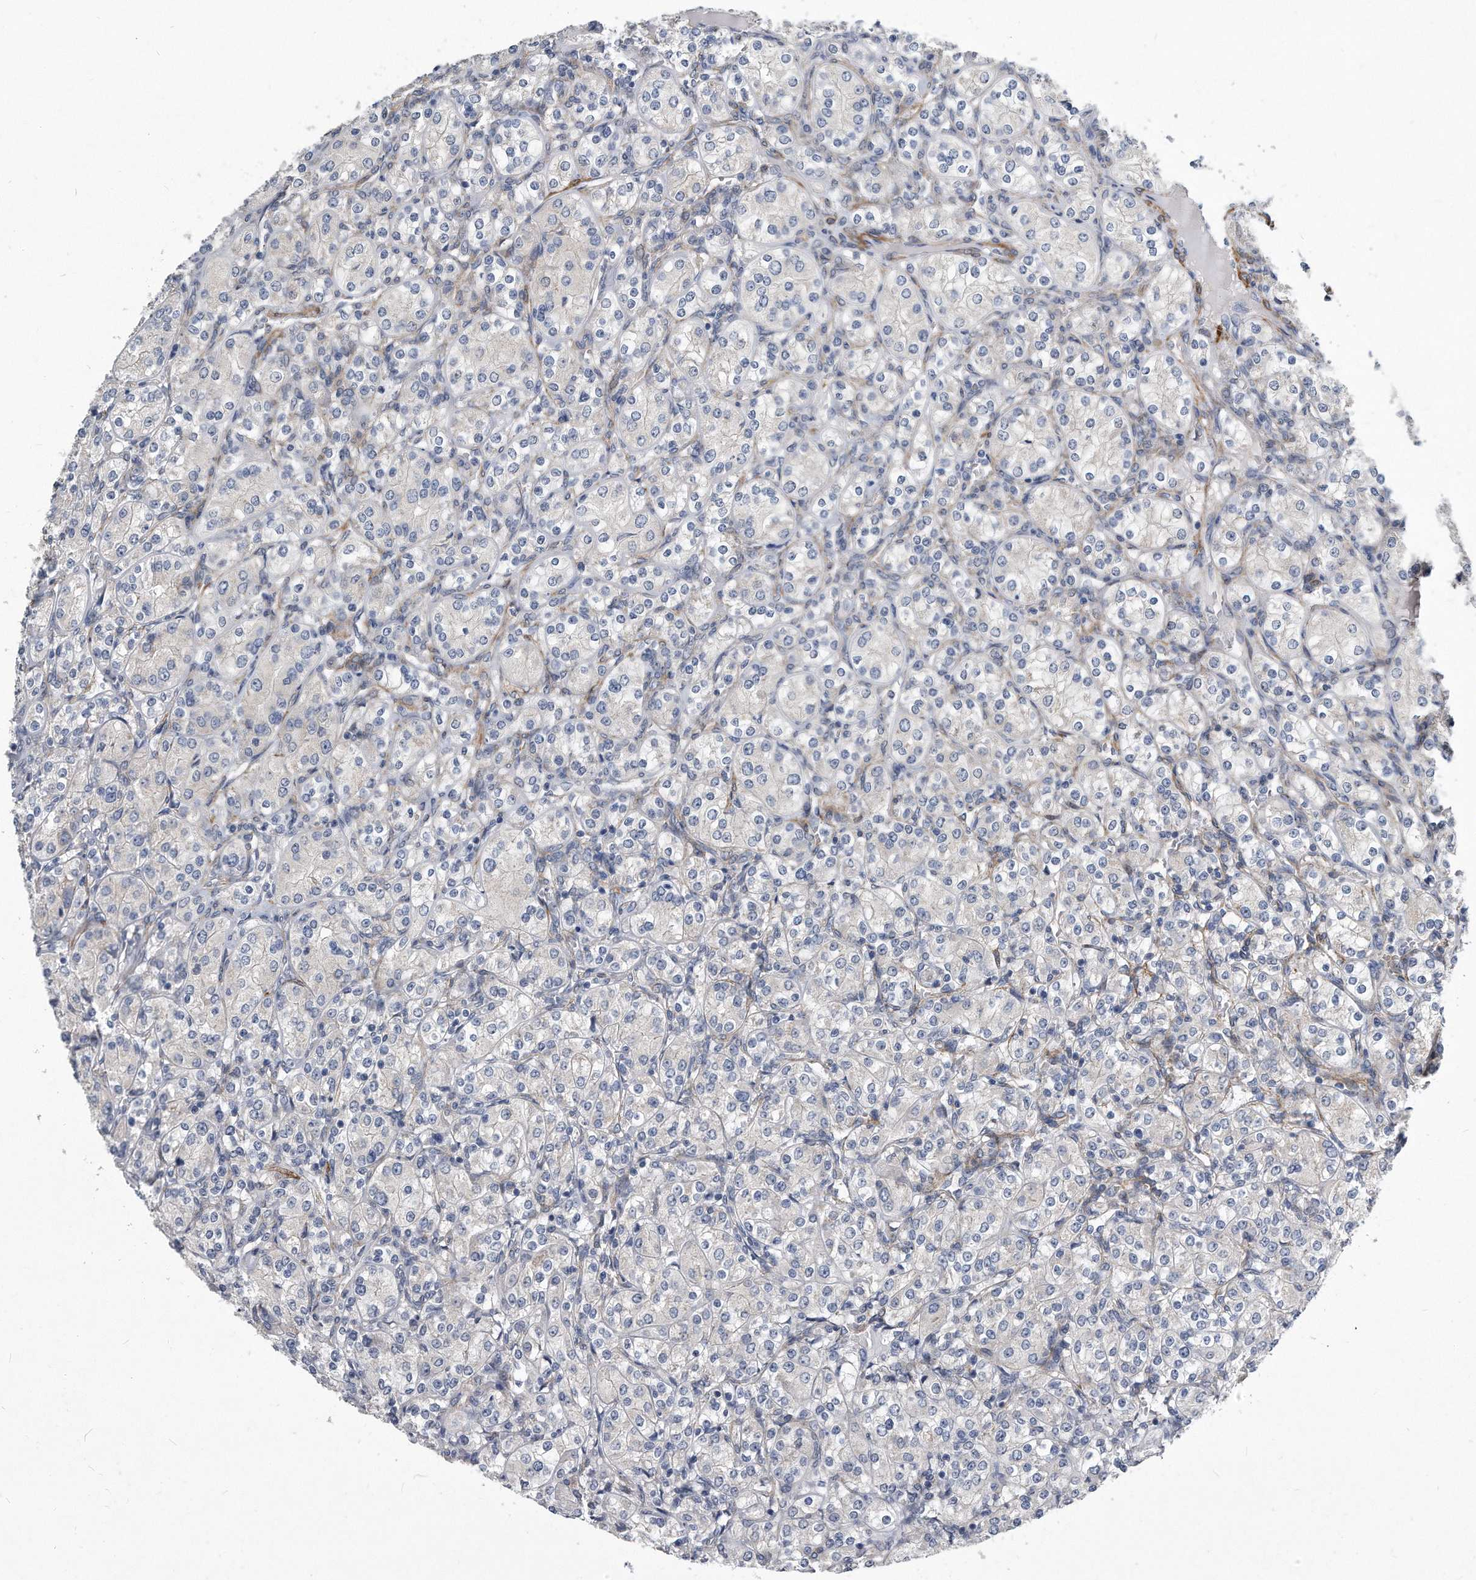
{"staining": {"intensity": "negative", "quantity": "none", "location": "none"}, "tissue": "renal cancer", "cell_type": "Tumor cells", "image_type": "cancer", "snomed": [{"axis": "morphology", "description": "Adenocarcinoma, NOS"}, {"axis": "topography", "description": "Kidney"}], "caption": "Immunohistochemical staining of renal cancer (adenocarcinoma) shows no significant staining in tumor cells. The staining is performed using DAB brown chromogen with nuclei counter-stained in using hematoxylin.", "gene": "EIF2B4", "patient": {"sex": "male", "age": 77}}